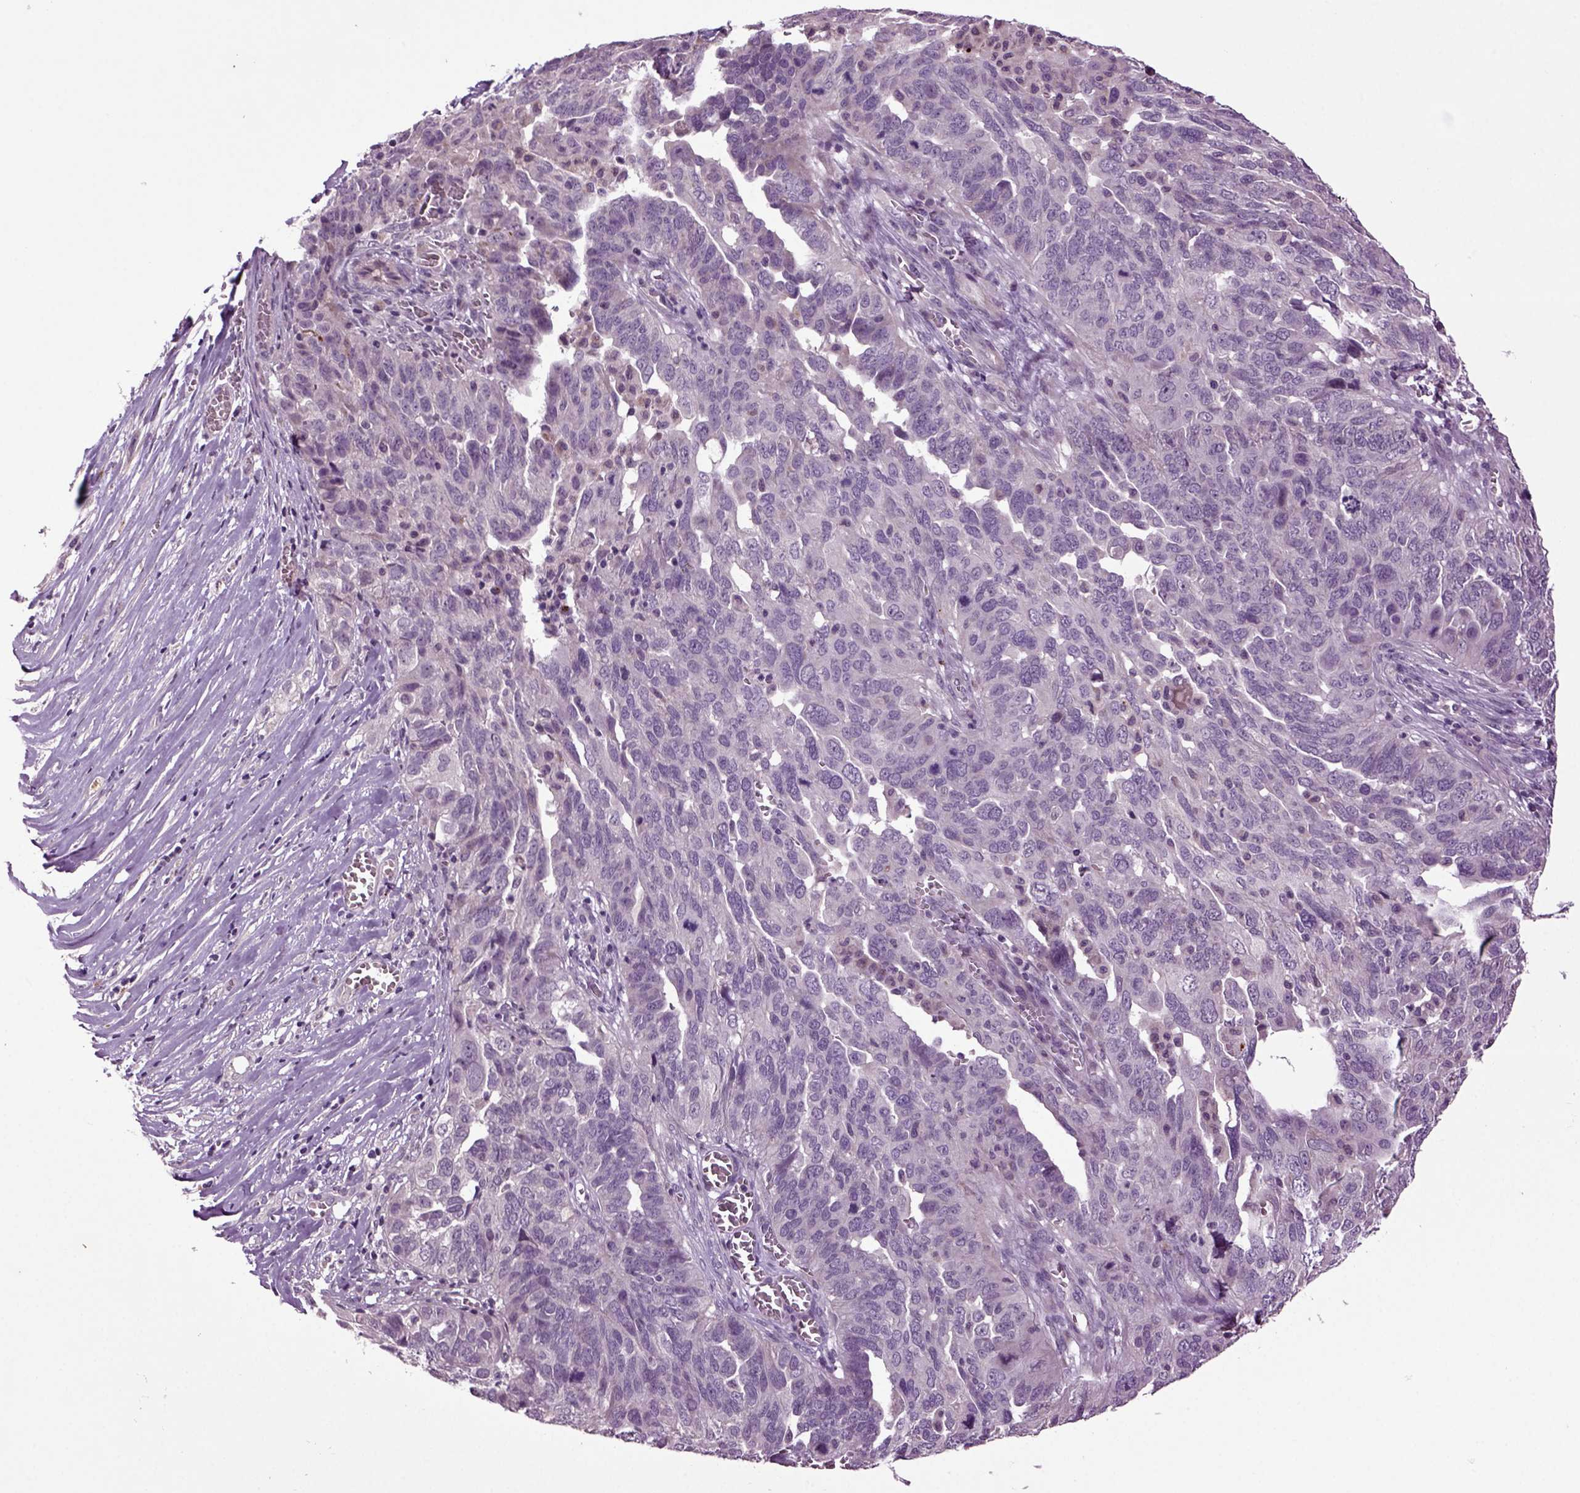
{"staining": {"intensity": "negative", "quantity": "none", "location": "none"}, "tissue": "ovarian cancer", "cell_type": "Tumor cells", "image_type": "cancer", "snomed": [{"axis": "morphology", "description": "Carcinoma, endometroid"}, {"axis": "topography", "description": "Soft tissue"}, {"axis": "topography", "description": "Ovary"}], "caption": "Tumor cells show no significant protein staining in ovarian endometroid carcinoma.", "gene": "SLC17A6", "patient": {"sex": "female", "age": 52}}